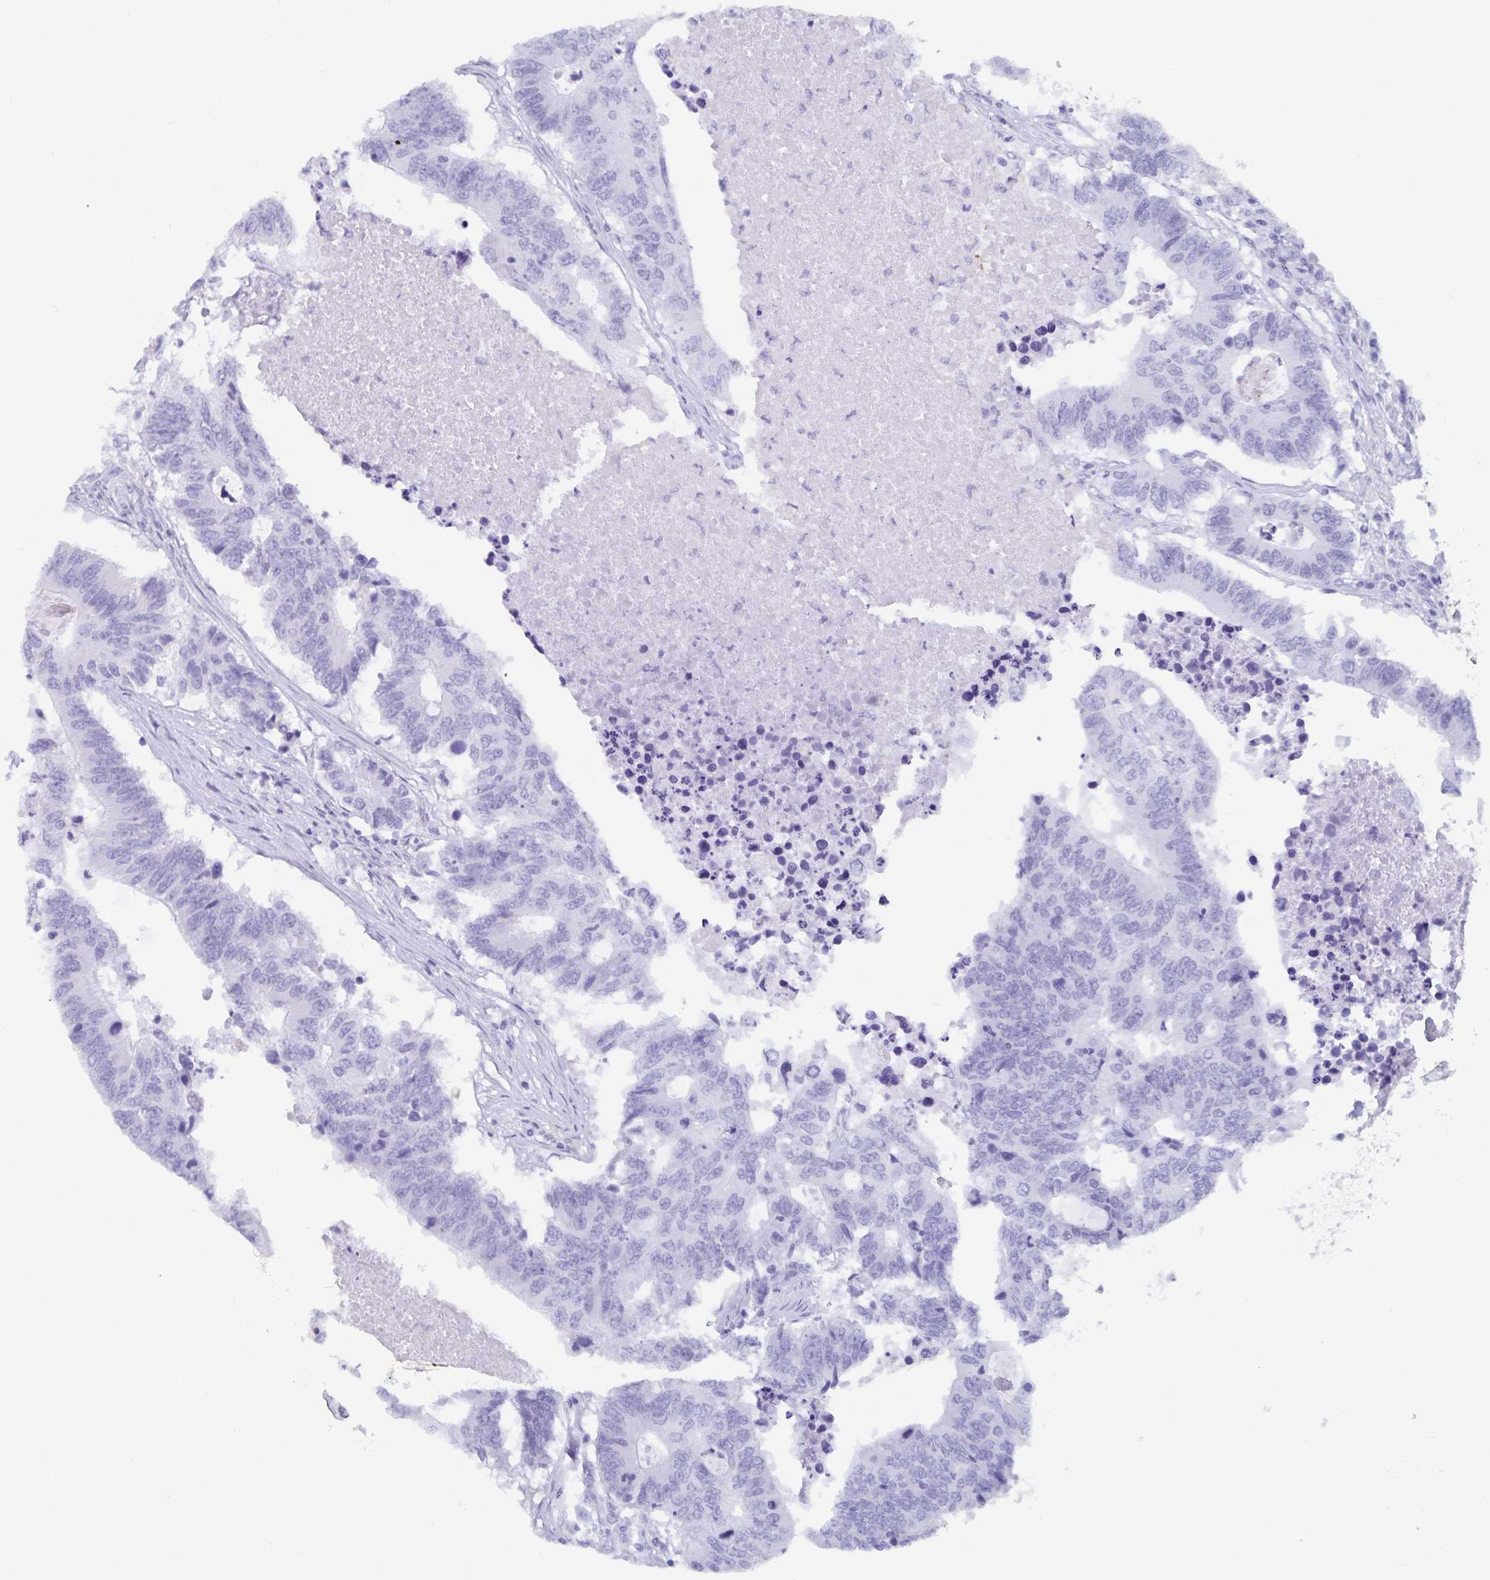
{"staining": {"intensity": "negative", "quantity": "none", "location": "none"}, "tissue": "colorectal cancer", "cell_type": "Tumor cells", "image_type": "cancer", "snomed": [{"axis": "morphology", "description": "Adenocarcinoma, NOS"}, {"axis": "topography", "description": "Colon"}], "caption": "This is an immunohistochemistry (IHC) image of colorectal cancer. There is no expression in tumor cells.", "gene": "GPR137", "patient": {"sex": "male", "age": 71}}